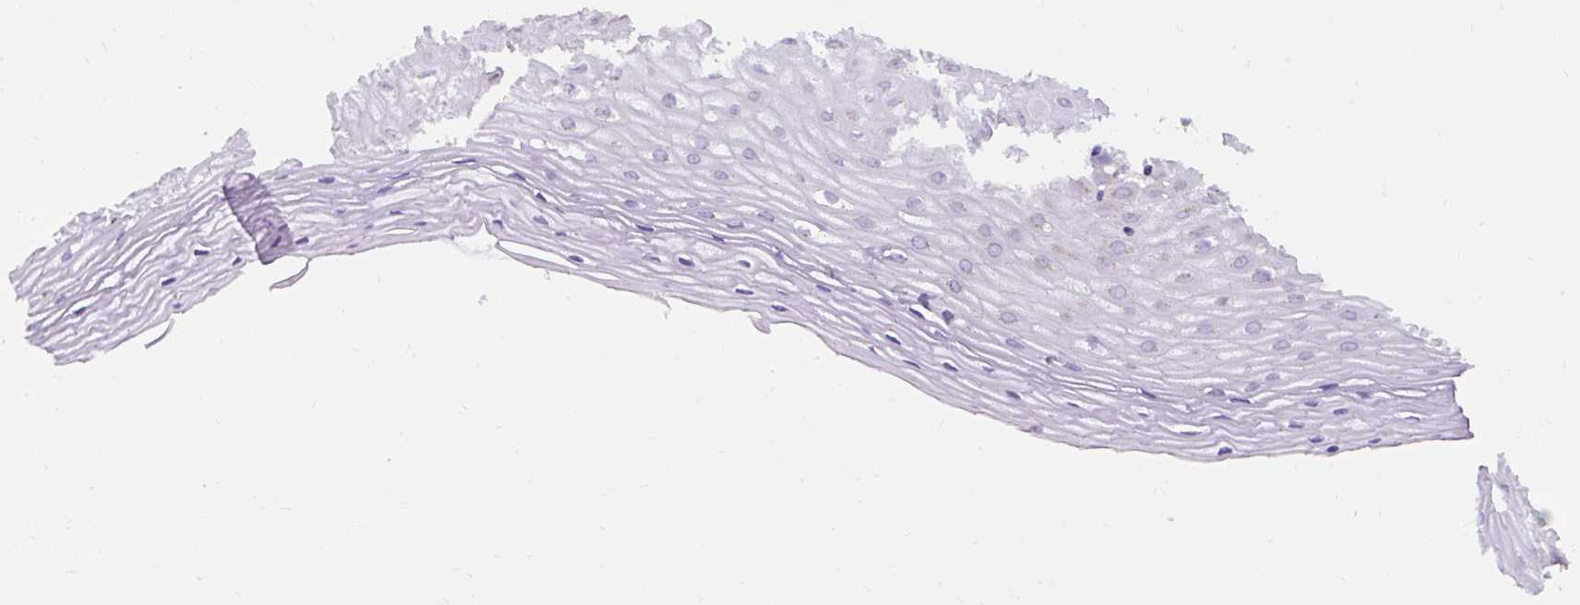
{"staining": {"intensity": "negative", "quantity": "none", "location": "none"}, "tissue": "cervix", "cell_type": "Glandular cells", "image_type": "normal", "snomed": [{"axis": "morphology", "description": "Normal tissue, NOS"}, {"axis": "topography", "description": "Cervix"}], "caption": "DAB immunohistochemical staining of normal human cervix exhibits no significant staining in glandular cells.", "gene": "GOLGA8A", "patient": {"sex": "female", "age": 36}}